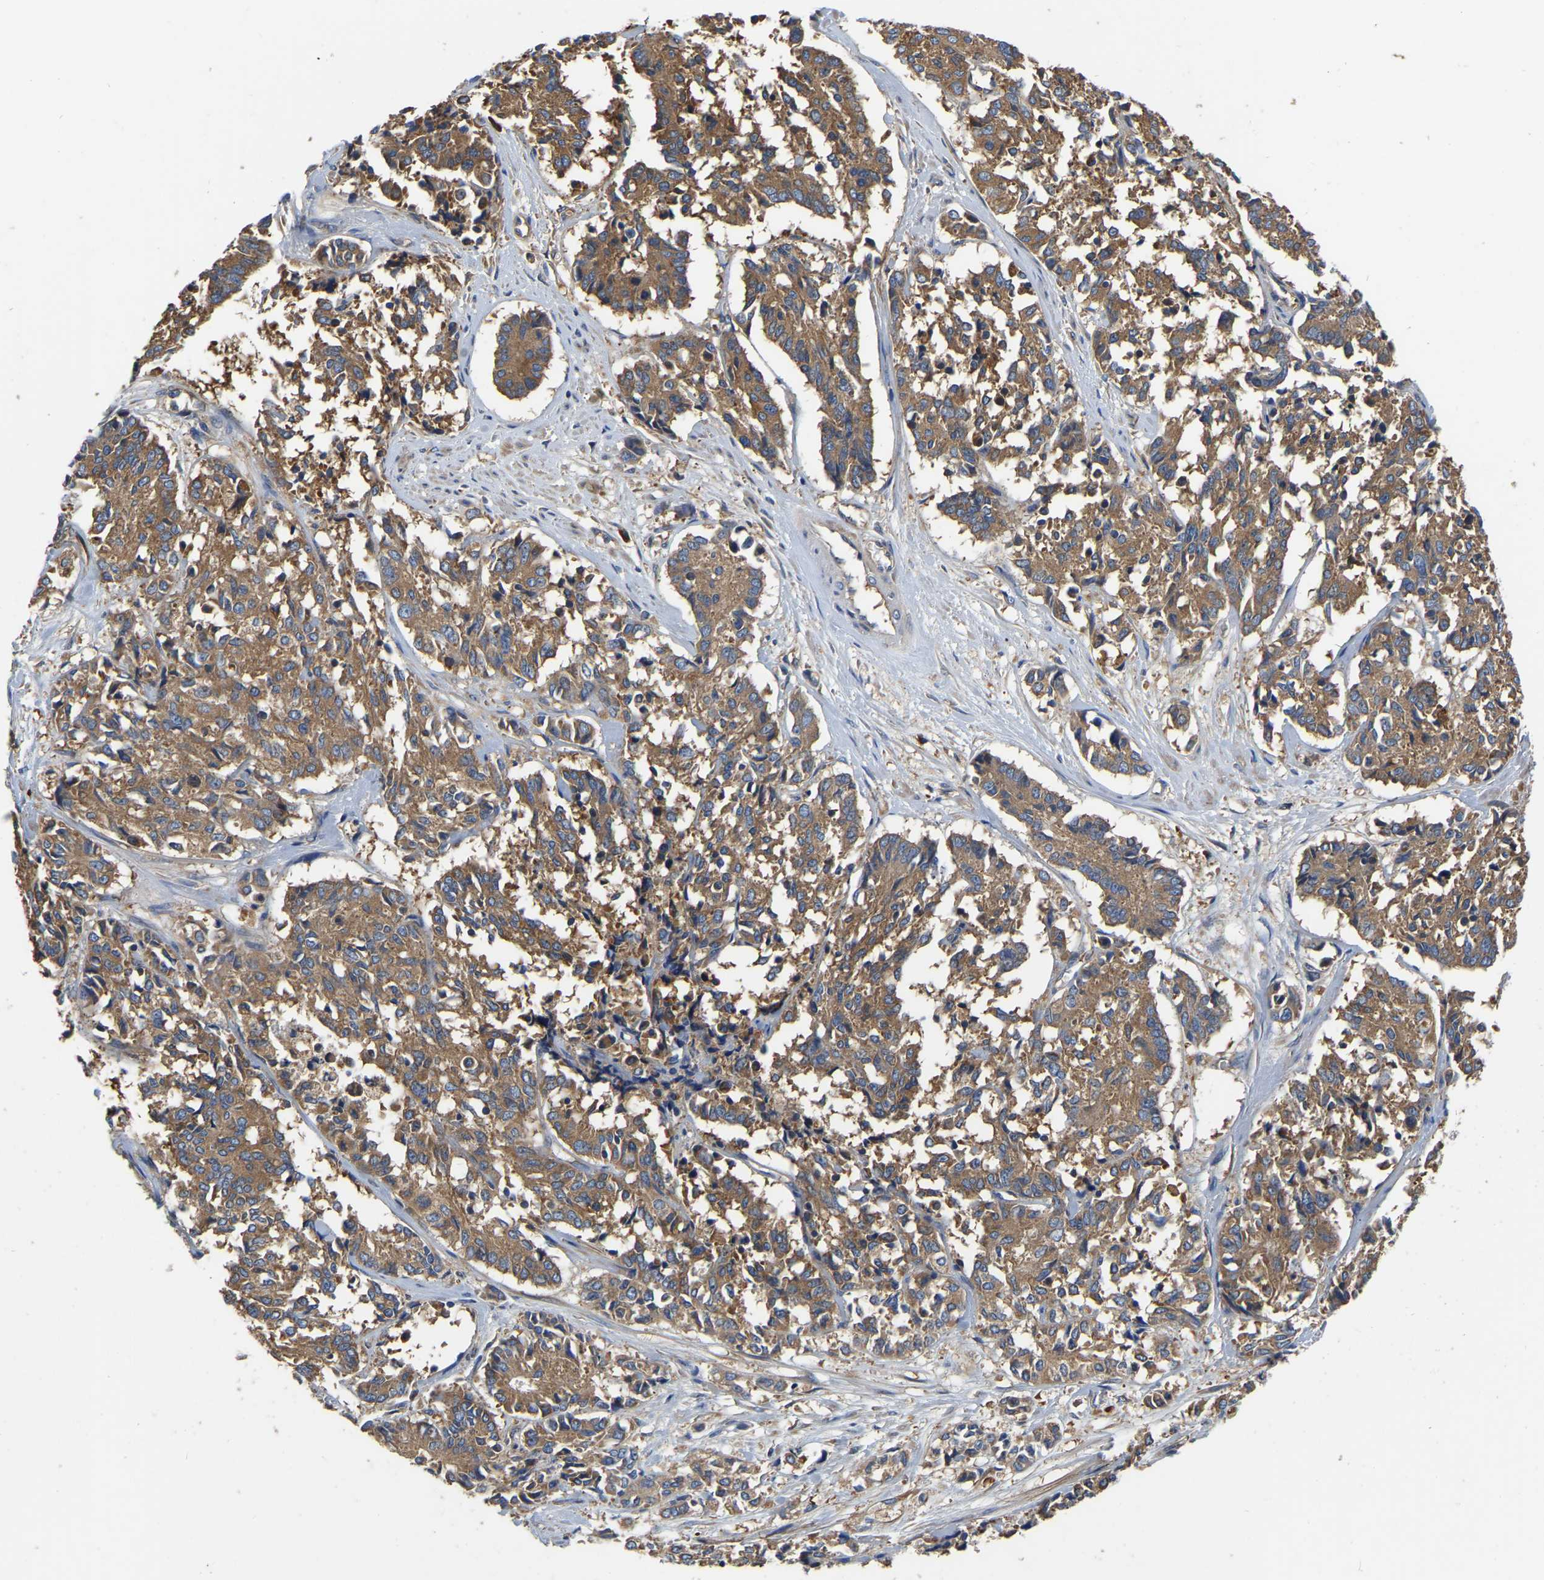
{"staining": {"intensity": "moderate", "quantity": ">75%", "location": "cytoplasmic/membranous"}, "tissue": "cervical cancer", "cell_type": "Tumor cells", "image_type": "cancer", "snomed": [{"axis": "morphology", "description": "Squamous cell carcinoma, NOS"}, {"axis": "topography", "description": "Cervix"}], "caption": "Immunohistochemistry image of cervical squamous cell carcinoma stained for a protein (brown), which exhibits medium levels of moderate cytoplasmic/membranous expression in approximately >75% of tumor cells.", "gene": "GARS1", "patient": {"sex": "female", "age": 35}}